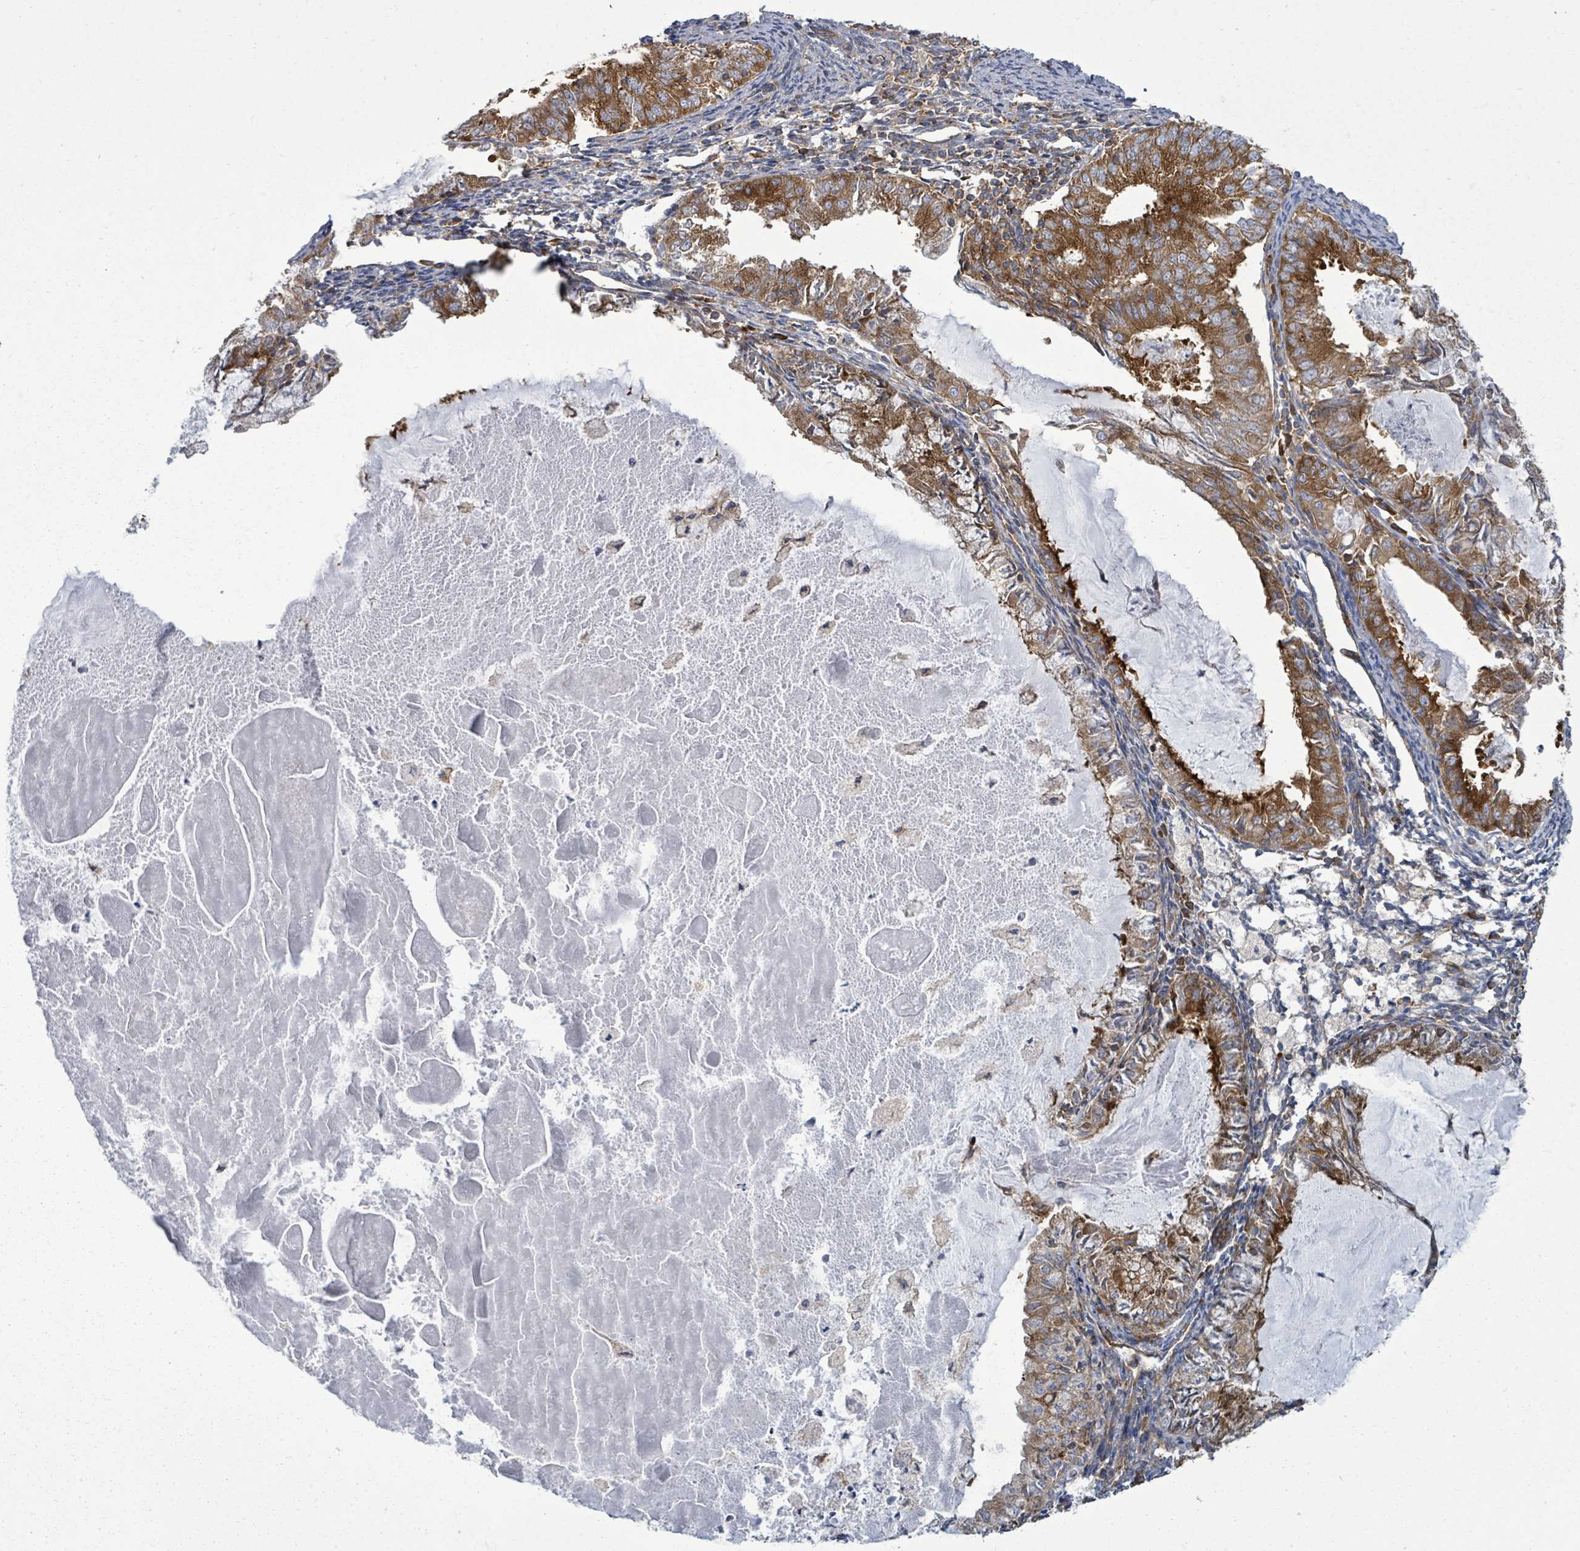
{"staining": {"intensity": "strong", "quantity": ">75%", "location": "cytoplasmic/membranous"}, "tissue": "endometrial cancer", "cell_type": "Tumor cells", "image_type": "cancer", "snomed": [{"axis": "morphology", "description": "Adenocarcinoma, NOS"}, {"axis": "topography", "description": "Endometrium"}], "caption": "Endometrial cancer (adenocarcinoma) stained with a brown dye displays strong cytoplasmic/membranous positive staining in about >75% of tumor cells.", "gene": "EIF3C", "patient": {"sex": "female", "age": 57}}